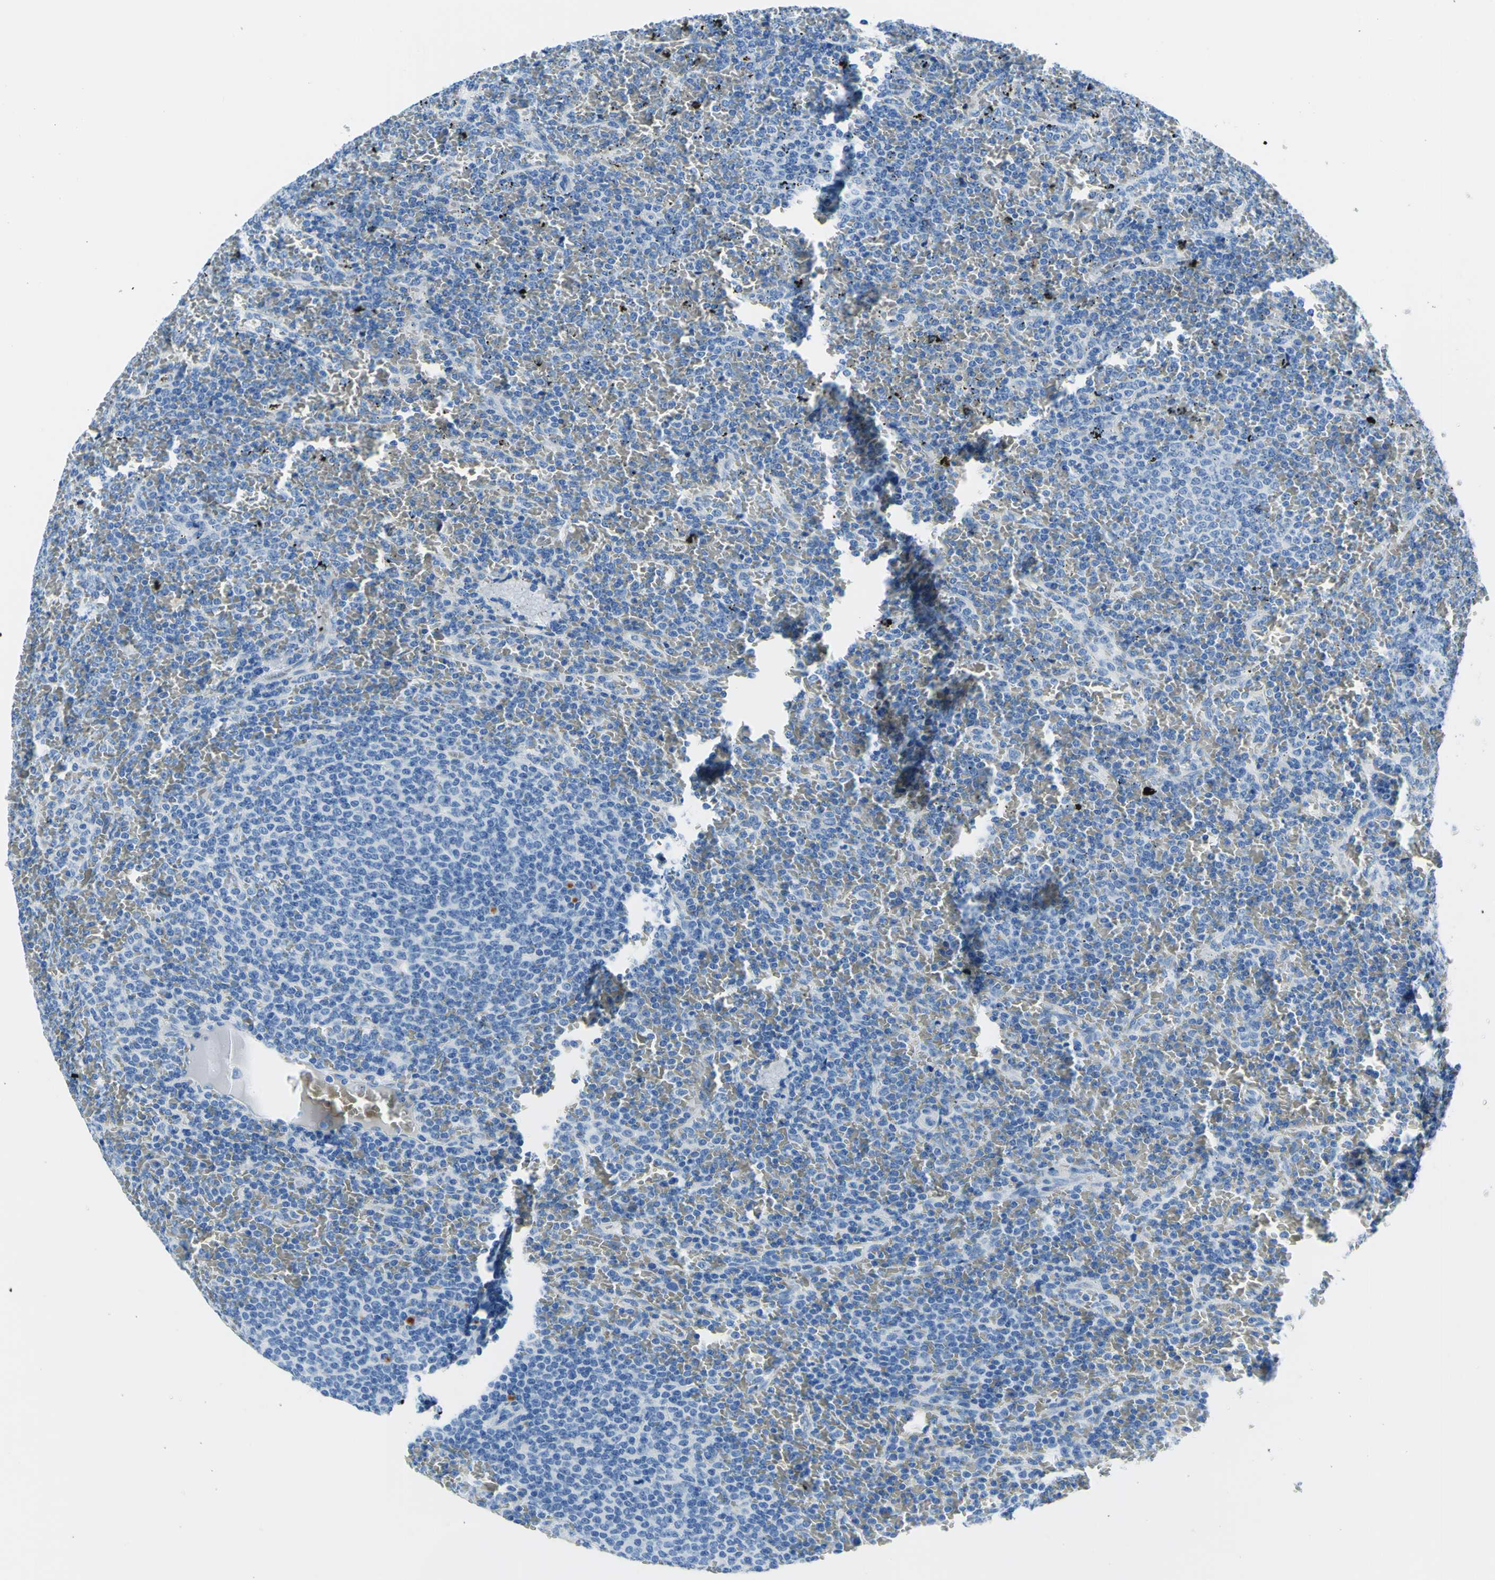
{"staining": {"intensity": "negative", "quantity": "none", "location": "none"}, "tissue": "lymphoma", "cell_type": "Tumor cells", "image_type": "cancer", "snomed": [{"axis": "morphology", "description": "Malignant lymphoma, non-Hodgkin's type, Low grade"}, {"axis": "topography", "description": "Spleen"}], "caption": "High magnification brightfield microscopy of malignant lymphoma, non-Hodgkin's type (low-grade) stained with DAB (brown) and counterstained with hematoxylin (blue): tumor cells show no significant staining. The staining was performed using DAB (3,3'-diaminobenzidine) to visualize the protein expression in brown, while the nuclei were stained in blue with hematoxylin (Magnification: 20x).", "gene": "MYH2", "patient": {"sex": "female", "age": 77}}